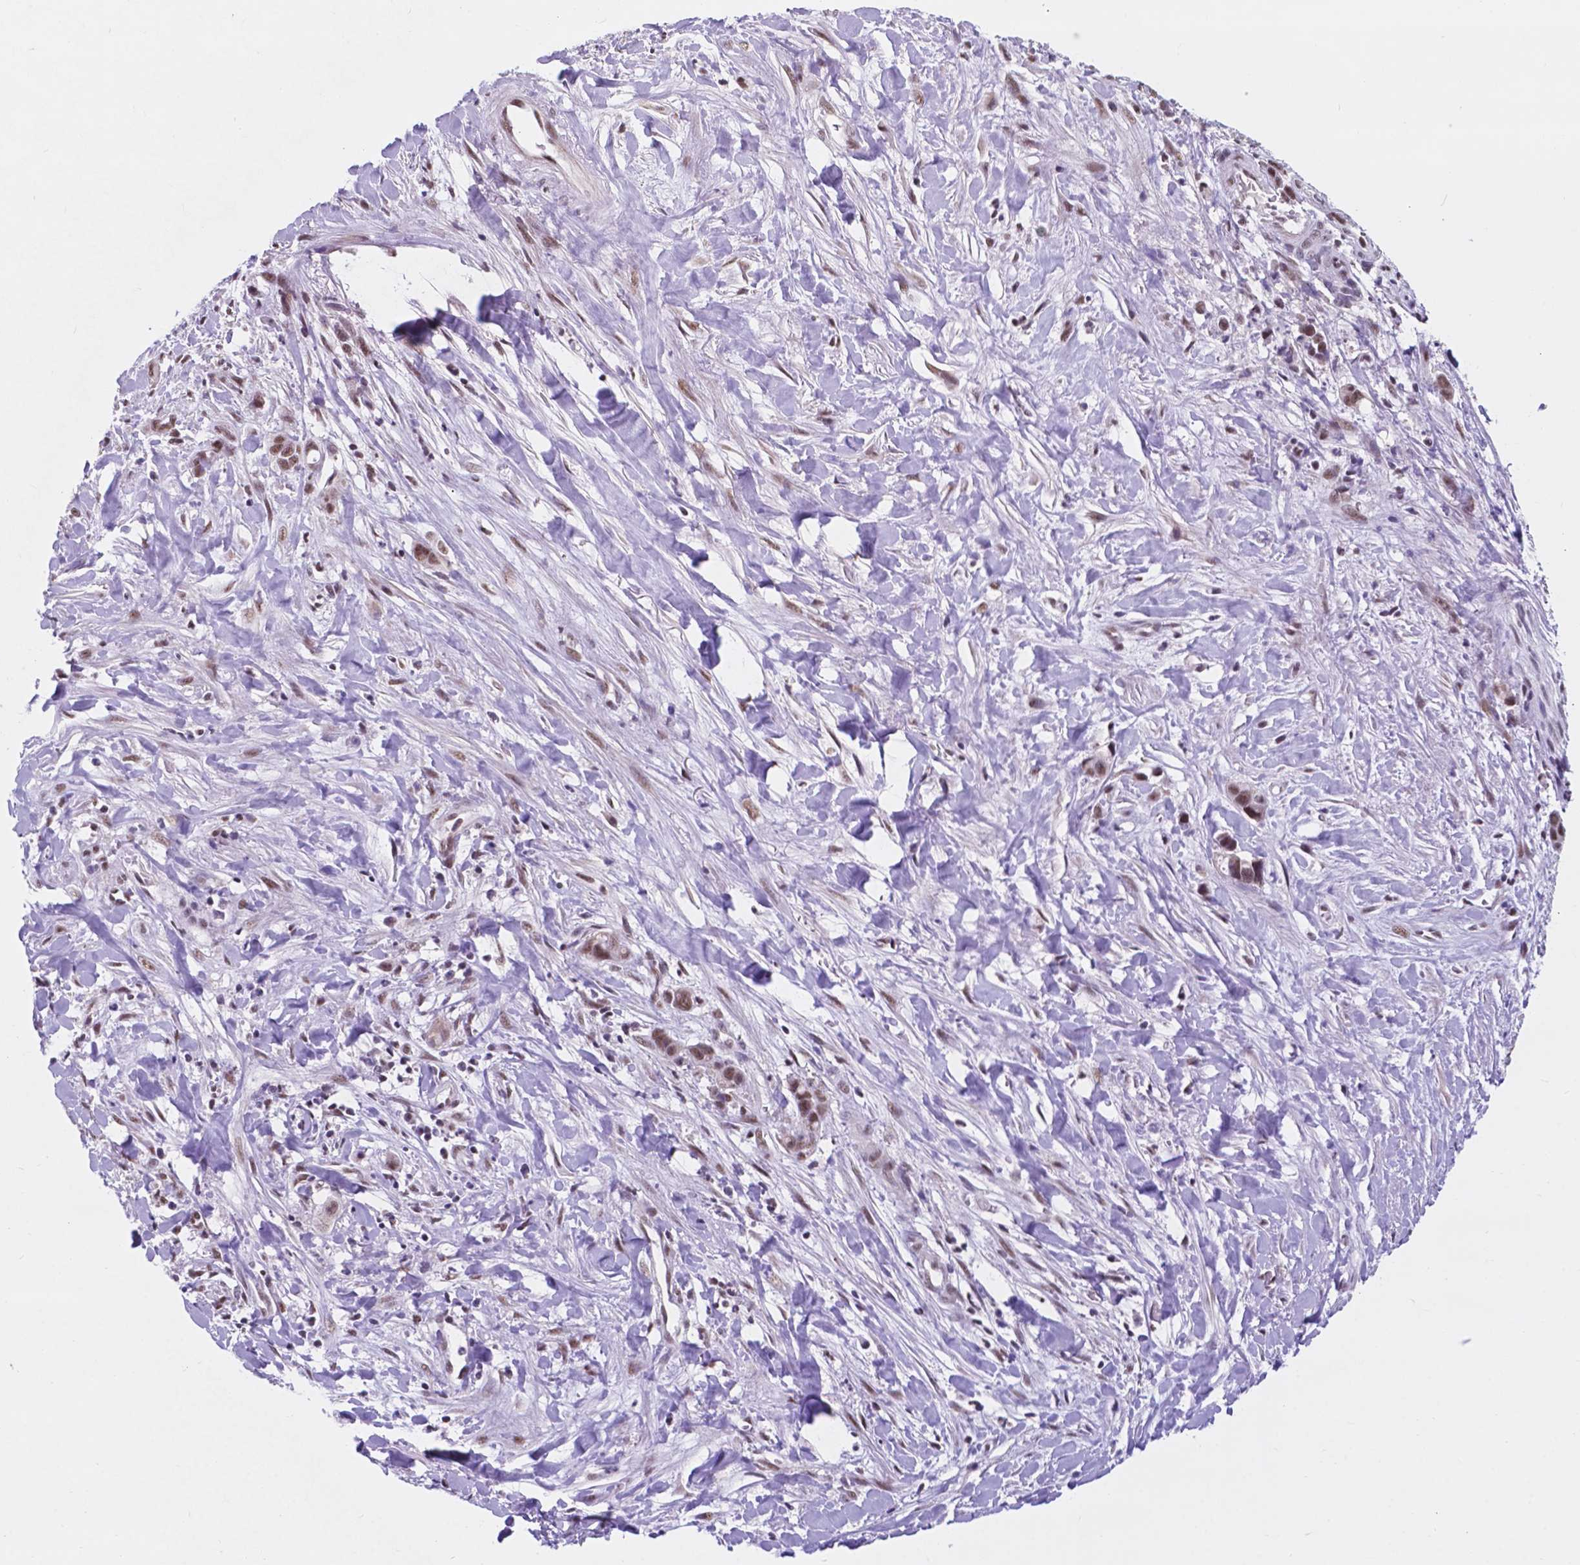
{"staining": {"intensity": "moderate", "quantity": ">75%", "location": "nuclear"}, "tissue": "liver cancer", "cell_type": "Tumor cells", "image_type": "cancer", "snomed": [{"axis": "morphology", "description": "Cholangiocarcinoma"}, {"axis": "topography", "description": "Liver"}], "caption": "Protein expression analysis of human cholangiocarcinoma (liver) reveals moderate nuclear expression in about >75% of tumor cells. (DAB IHC with brightfield microscopy, high magnification).", "gene": "BCAS2", "patient": {"sex": "female", "age": 79}}